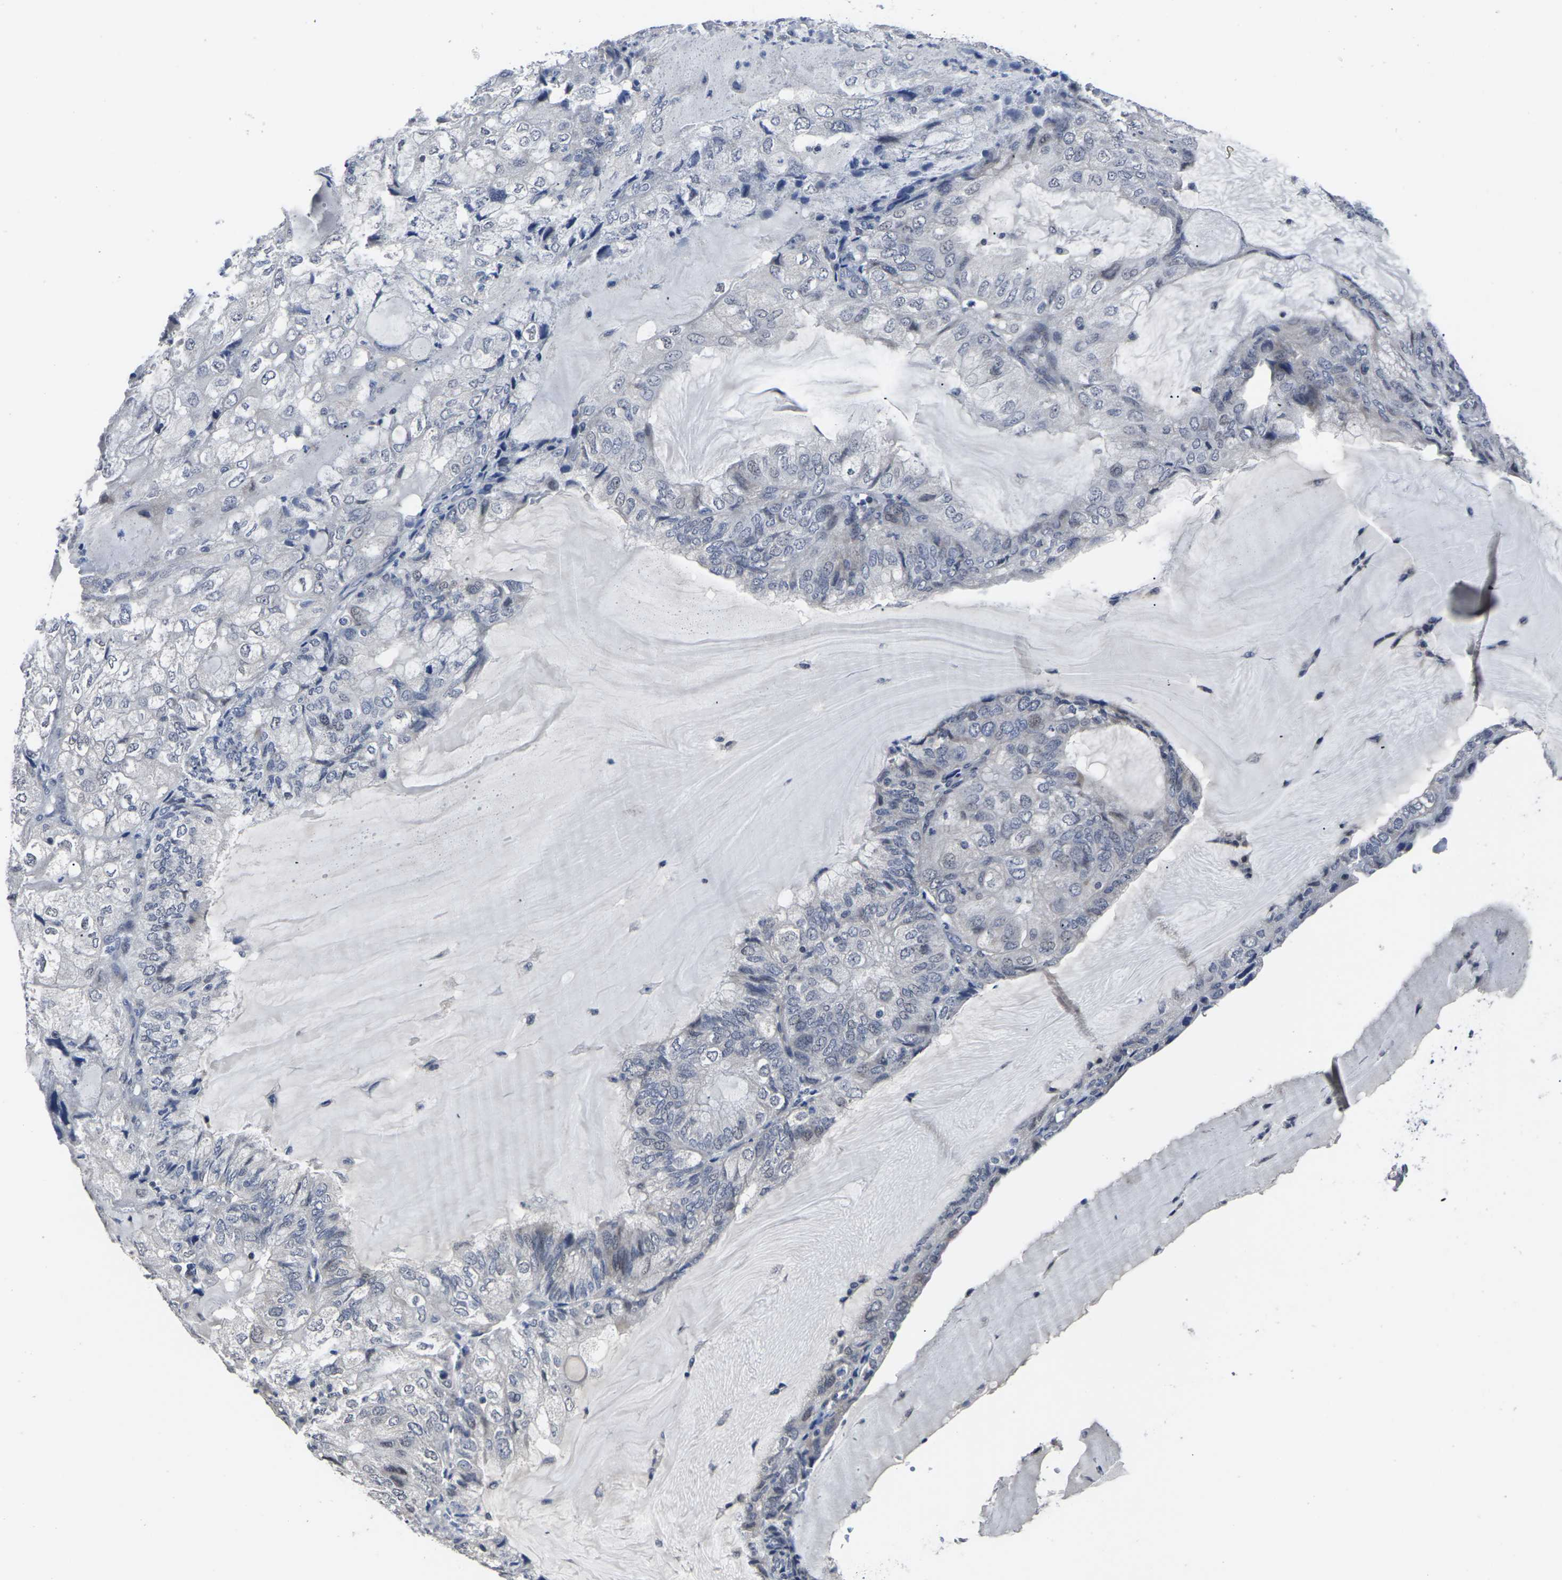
{"staining": {"intensity": "negative", "quantity": "none", "location": "none"}, "tissue": "endometrial cancer", "cell_type": "Tumor cells", "image_type": "cancer", "snomed": [{"axis": "morphology", "description": "Adenocarcinoma, NOS"}, {"axis": "topography", "description": "Endometrium"}], "caption": "High power microscopy micrograph of an IHC micrograph of endometrial adenocarcinoma, revealing no significant expression in tumor cells. Brightfield microscopy of immunohistochemistry (IHC) stained with DAB (brown) and hematoxylin (blue), captured at high magnification.", "gene": "MSANTD4", "patient": {"sex": "female", "age": 81}}